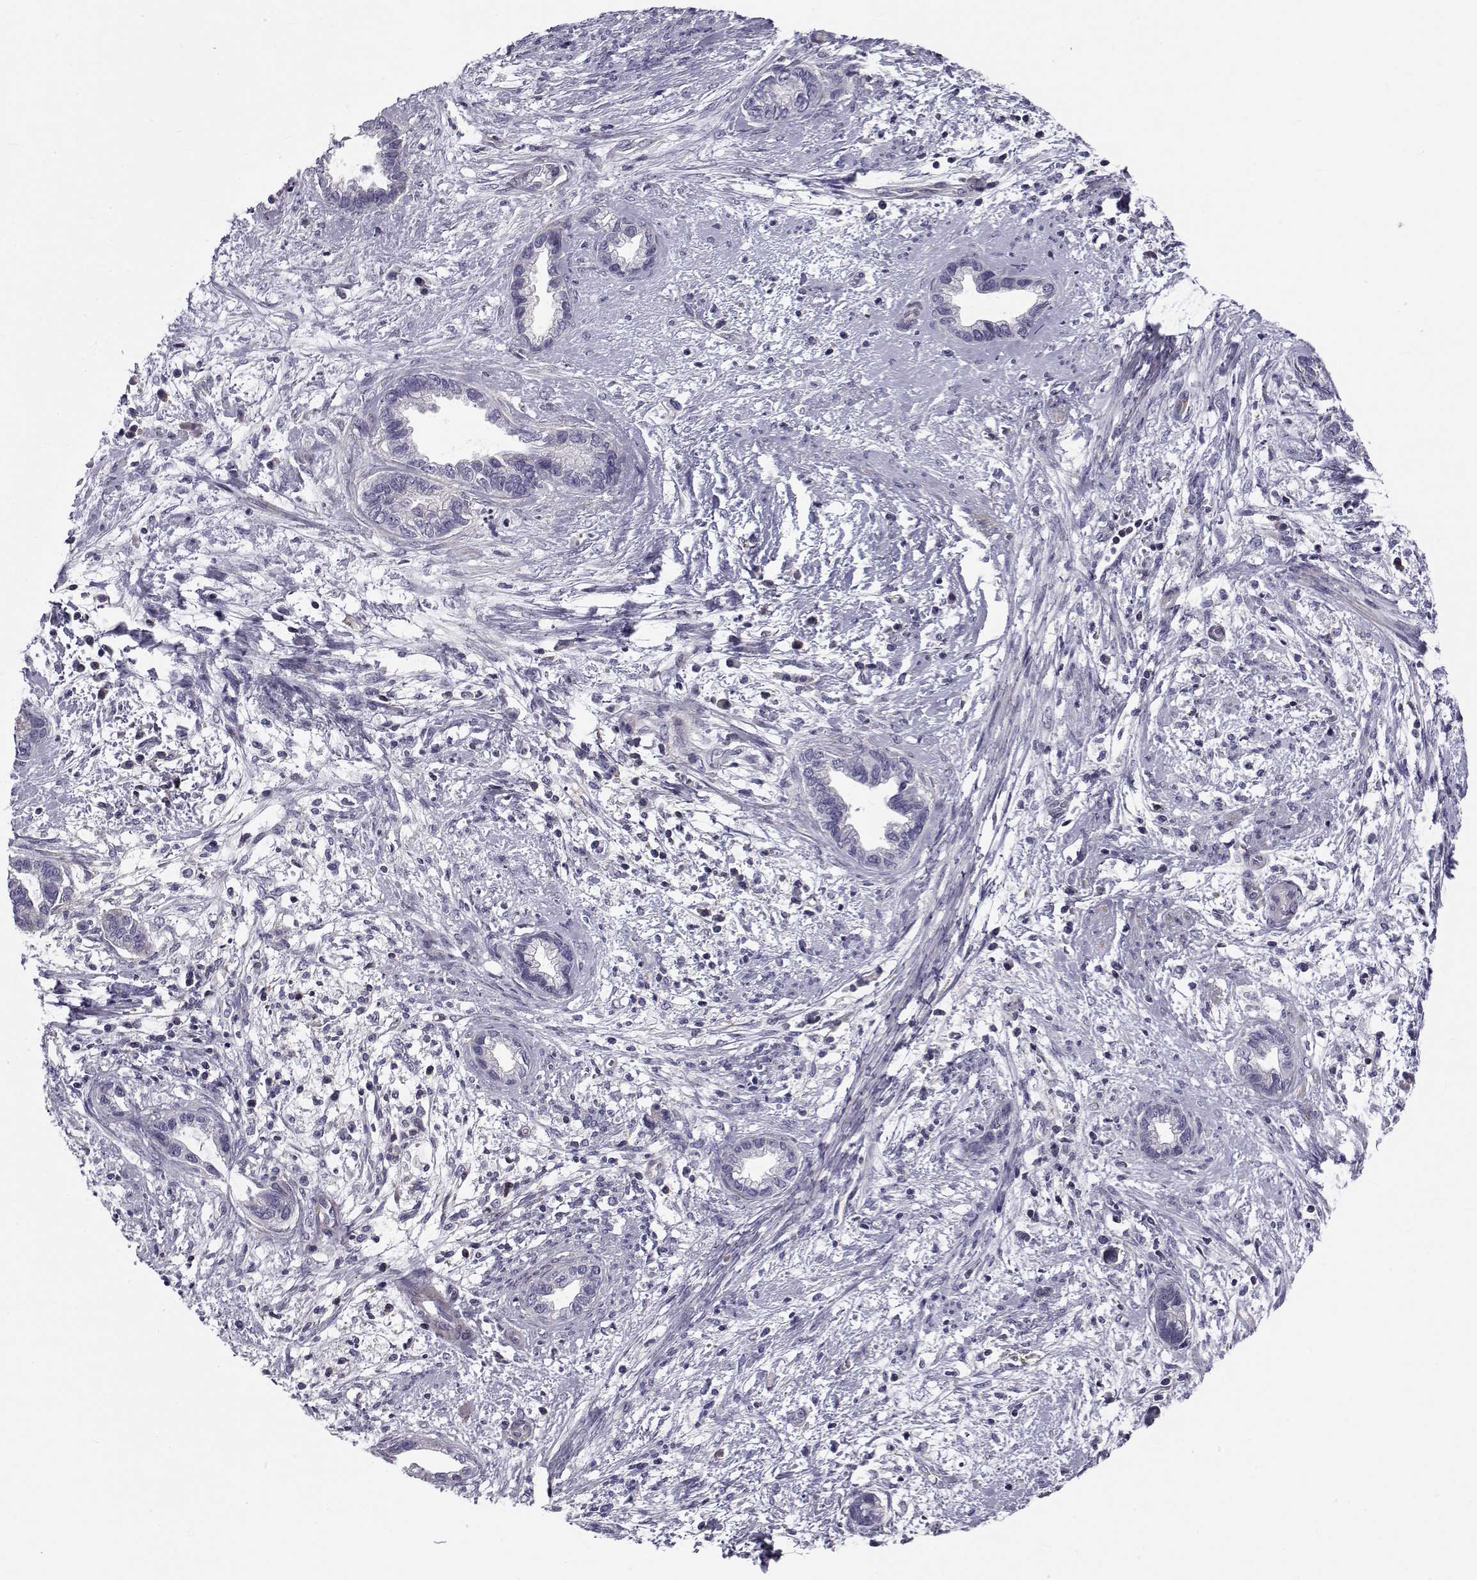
{"staining": {"intensity": "negative", "quantity": "none", "location": "none"}, "tissue": "cervical cancer", "cell_type": "Tumor cells", "image_type": "cancer", "snomed": [{"axis": "morphology", "description": "Adenocarcinoma, NOS"}, {"axis": "topography", "description": "Cervix"}], "caption": "This is an IHC image of cervical adenocarcinoma. There is no expression in tumor cells.", "gene": "LRRC27", "patient": {"sex": "female", "age": 62}}